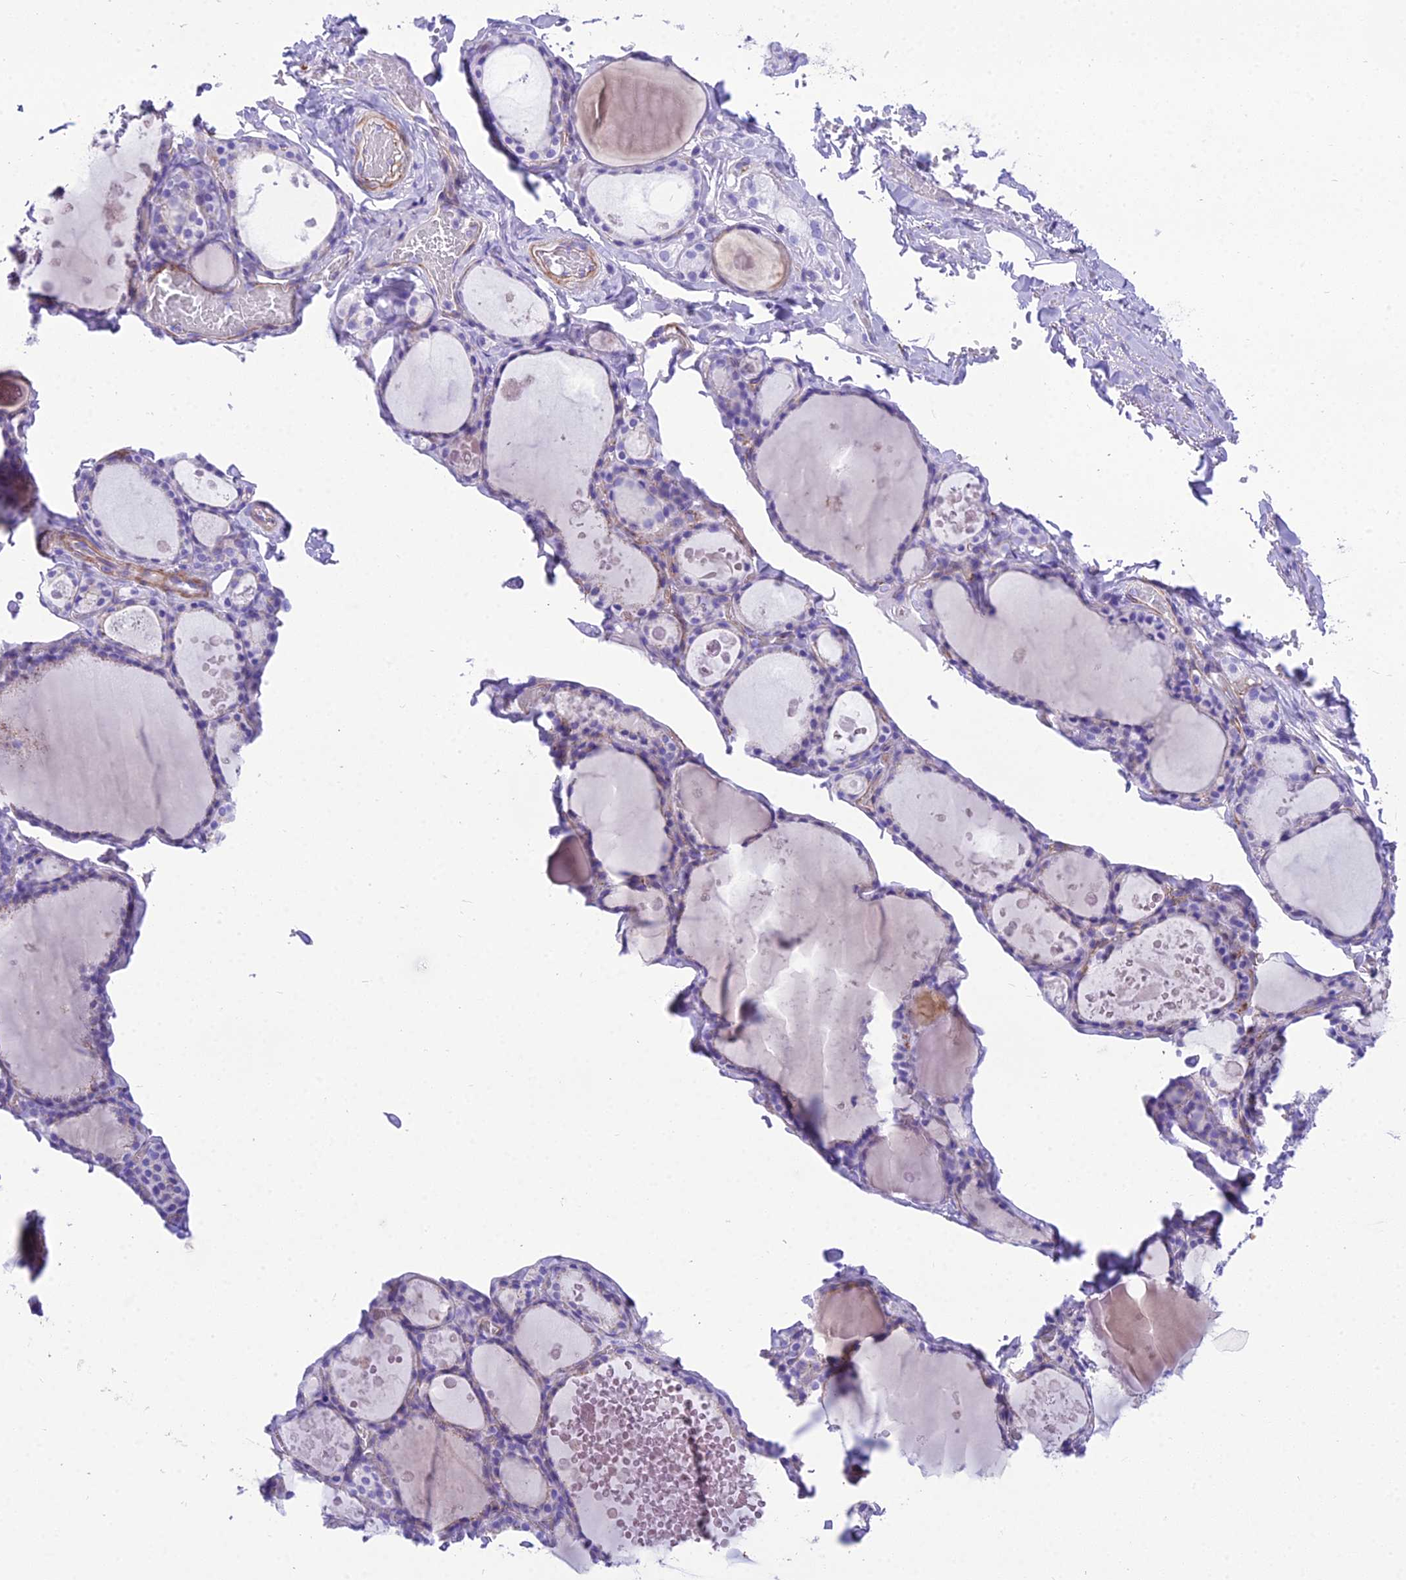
{"staining": {"intensity": "negative", "quantity": "none", "location": "none"}, "tissue": "thyroid gland", "cell_type": "Glandular cells", "image_type": "normal", "snomed": [{"axis": "morphology", "description": "Normal tissue, NOS"}, {"axis": "topography", "description": "Thyroid gland"}], "caption": "This histopathology image is of benign thyroid gland stained with immunohistochemistry (IHC) to label a protein in brown with the nuclei are counter-stained blue. There is no expression in glandular cells. The staining is performed using DAB brown chromogen with nuclei counter-stained in using hematoxylin.", "gene": "GFRA1", "patient": {"sex": "male", "age": 56}}